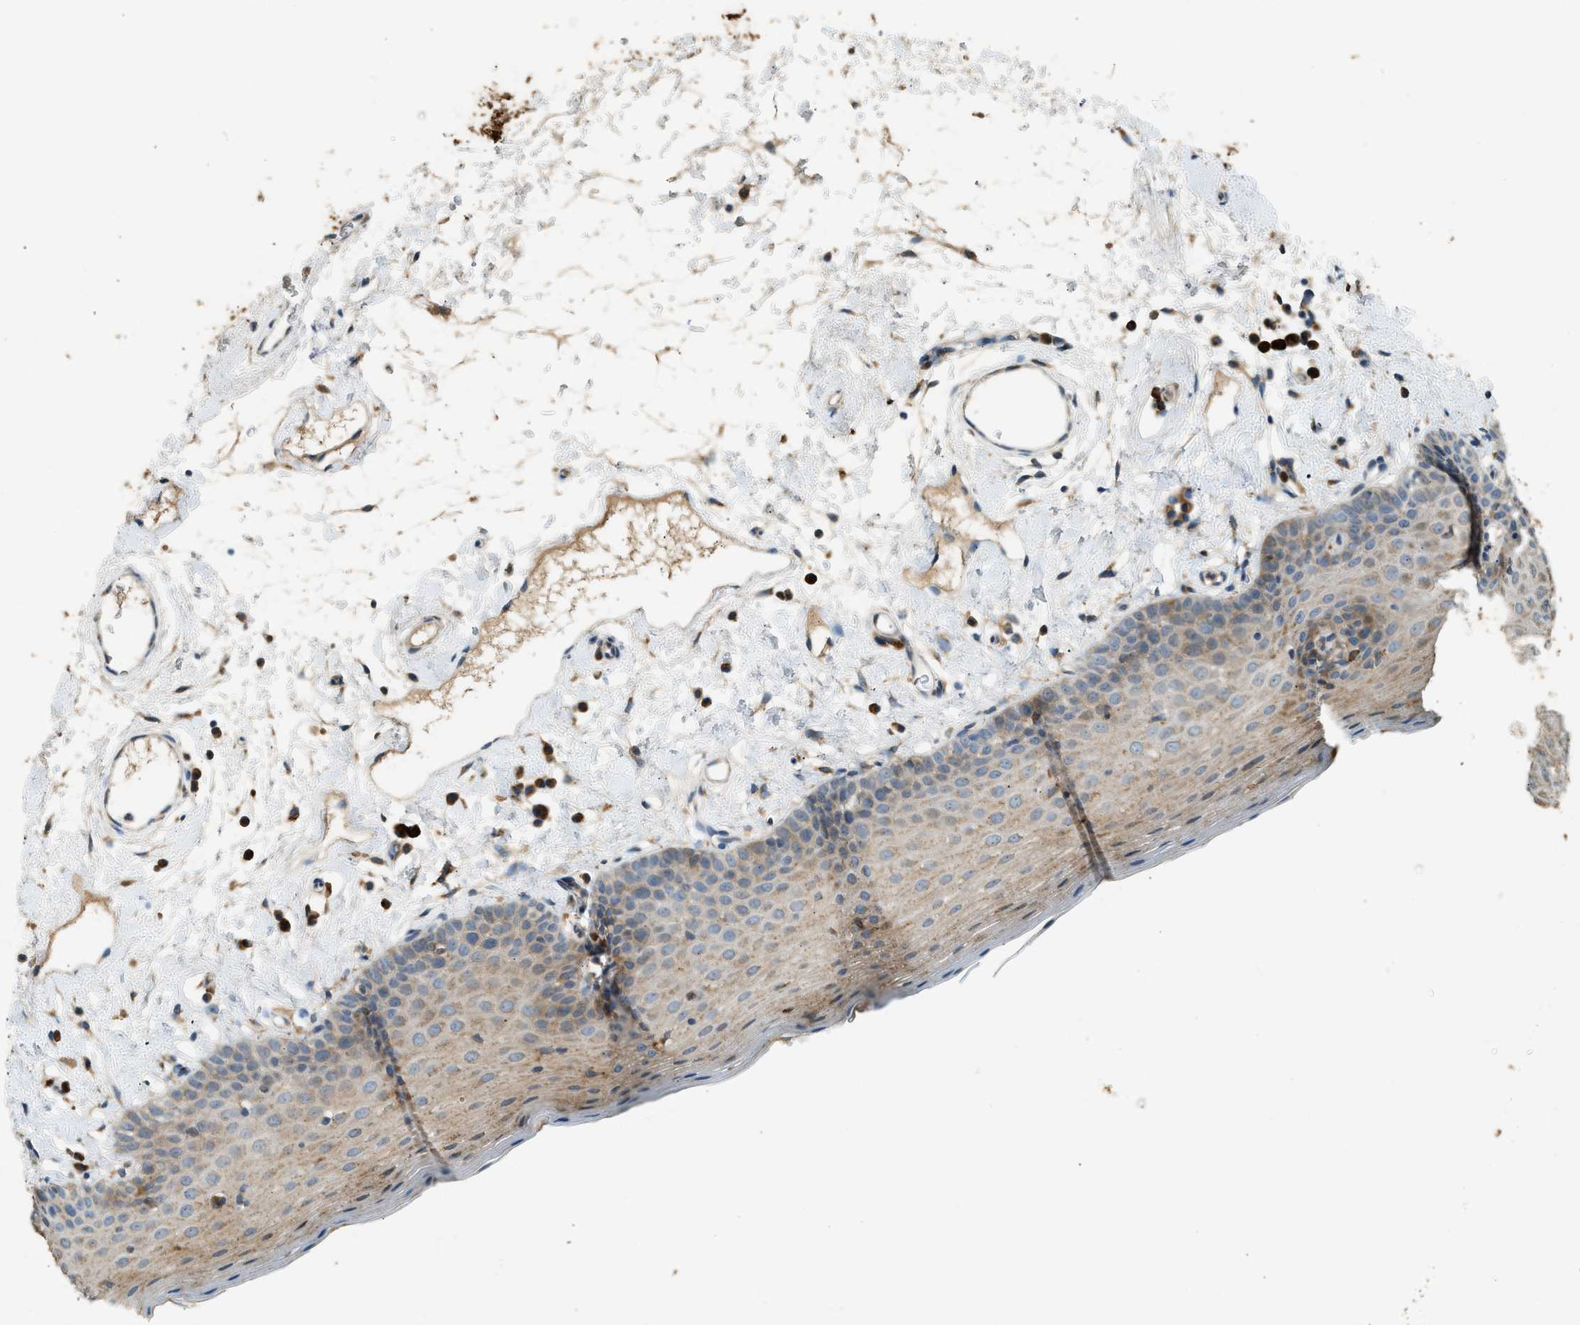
{"staining": {"intensity": "moderate", "quantity": ">75%", "location": "cytoplasmic/membranous"}, "tissue": "oral mucosa", "cell_type": "Squamous epithelial cells", "image_type": "normal", "snomed": [{"axis": "morphology", "description": "Normal tissue, NOS"}, {"axis": "topography", "description": "Oral tissue"}], "caption": "High-magnification brightfield microscopy of unremarkable oral mucosa stained with DAB (3,3'-diaminobenzidine) (brown) and counterstained with hematoxylin (blue). squamous epithelial cells exhibit moderate cytoplasmic/membranous staining is present in about>75% of cells. The staining is performed using DAB brown chromogen to label protein expression. The nuclei are counter-stained blue using hematoxylin.", "gene": "CTSB", "patient": {"sex": "male", "age": 66}}